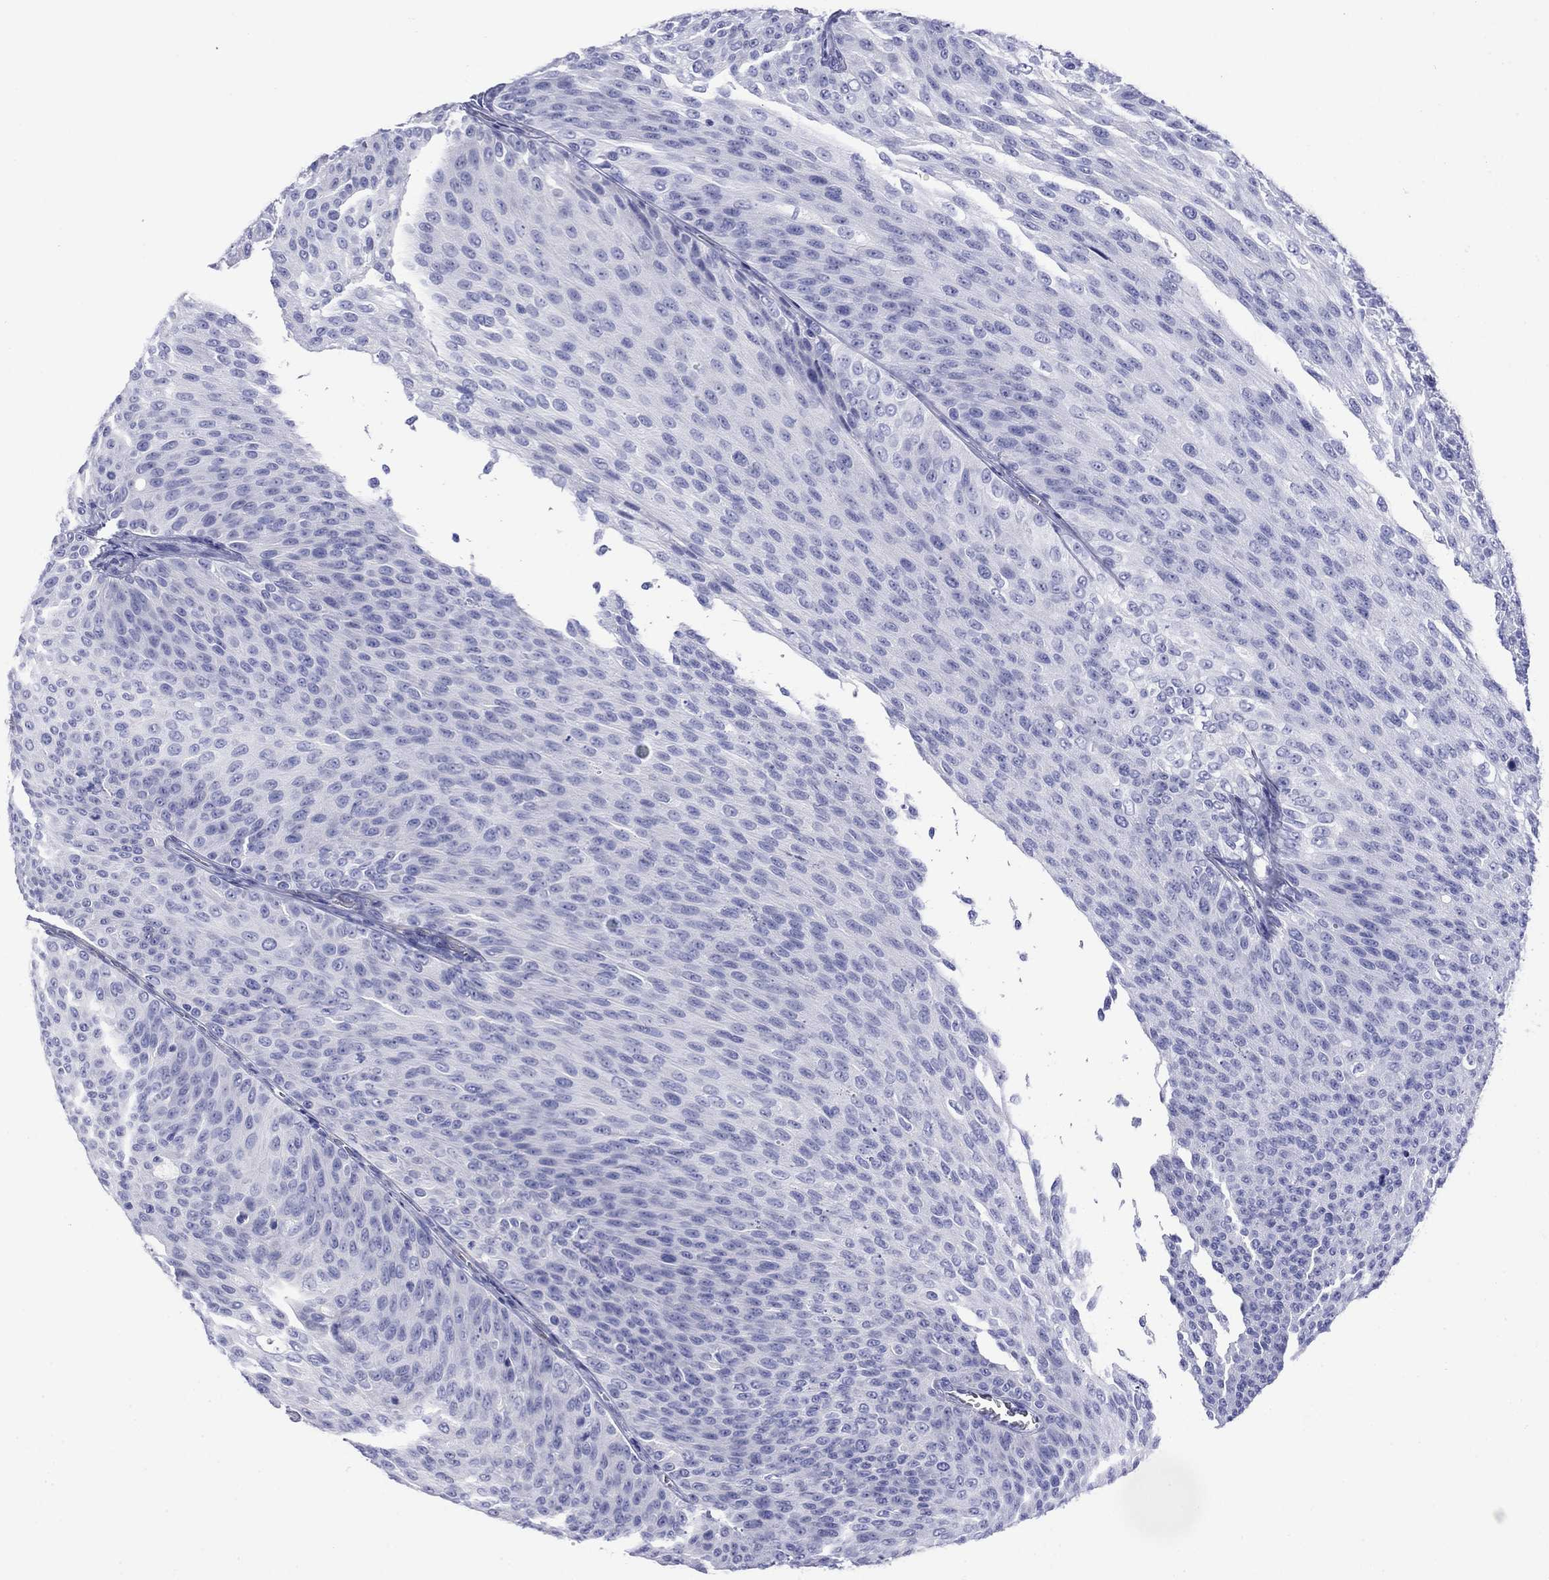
{"staining": {"intensity": "negative", "quantity": "none", "location": "none"}, "tissue": "urothelial cancer", "cell_type": "Tumor cells", "image_type": "cancer", "snomed": [{"axis": "morphology", "description": "Urothelial carcinoma, Low grade"}, {"axis": "topography", "description": "Ureter, NOS"}, {"axis": "topography", "description": "Urinary bladder"}], "caption": "IHC of human urothelial cancer shows no expression in tumor cells.", "gene": "ROM1", "patient": {"sex": "male", "age": 78}}